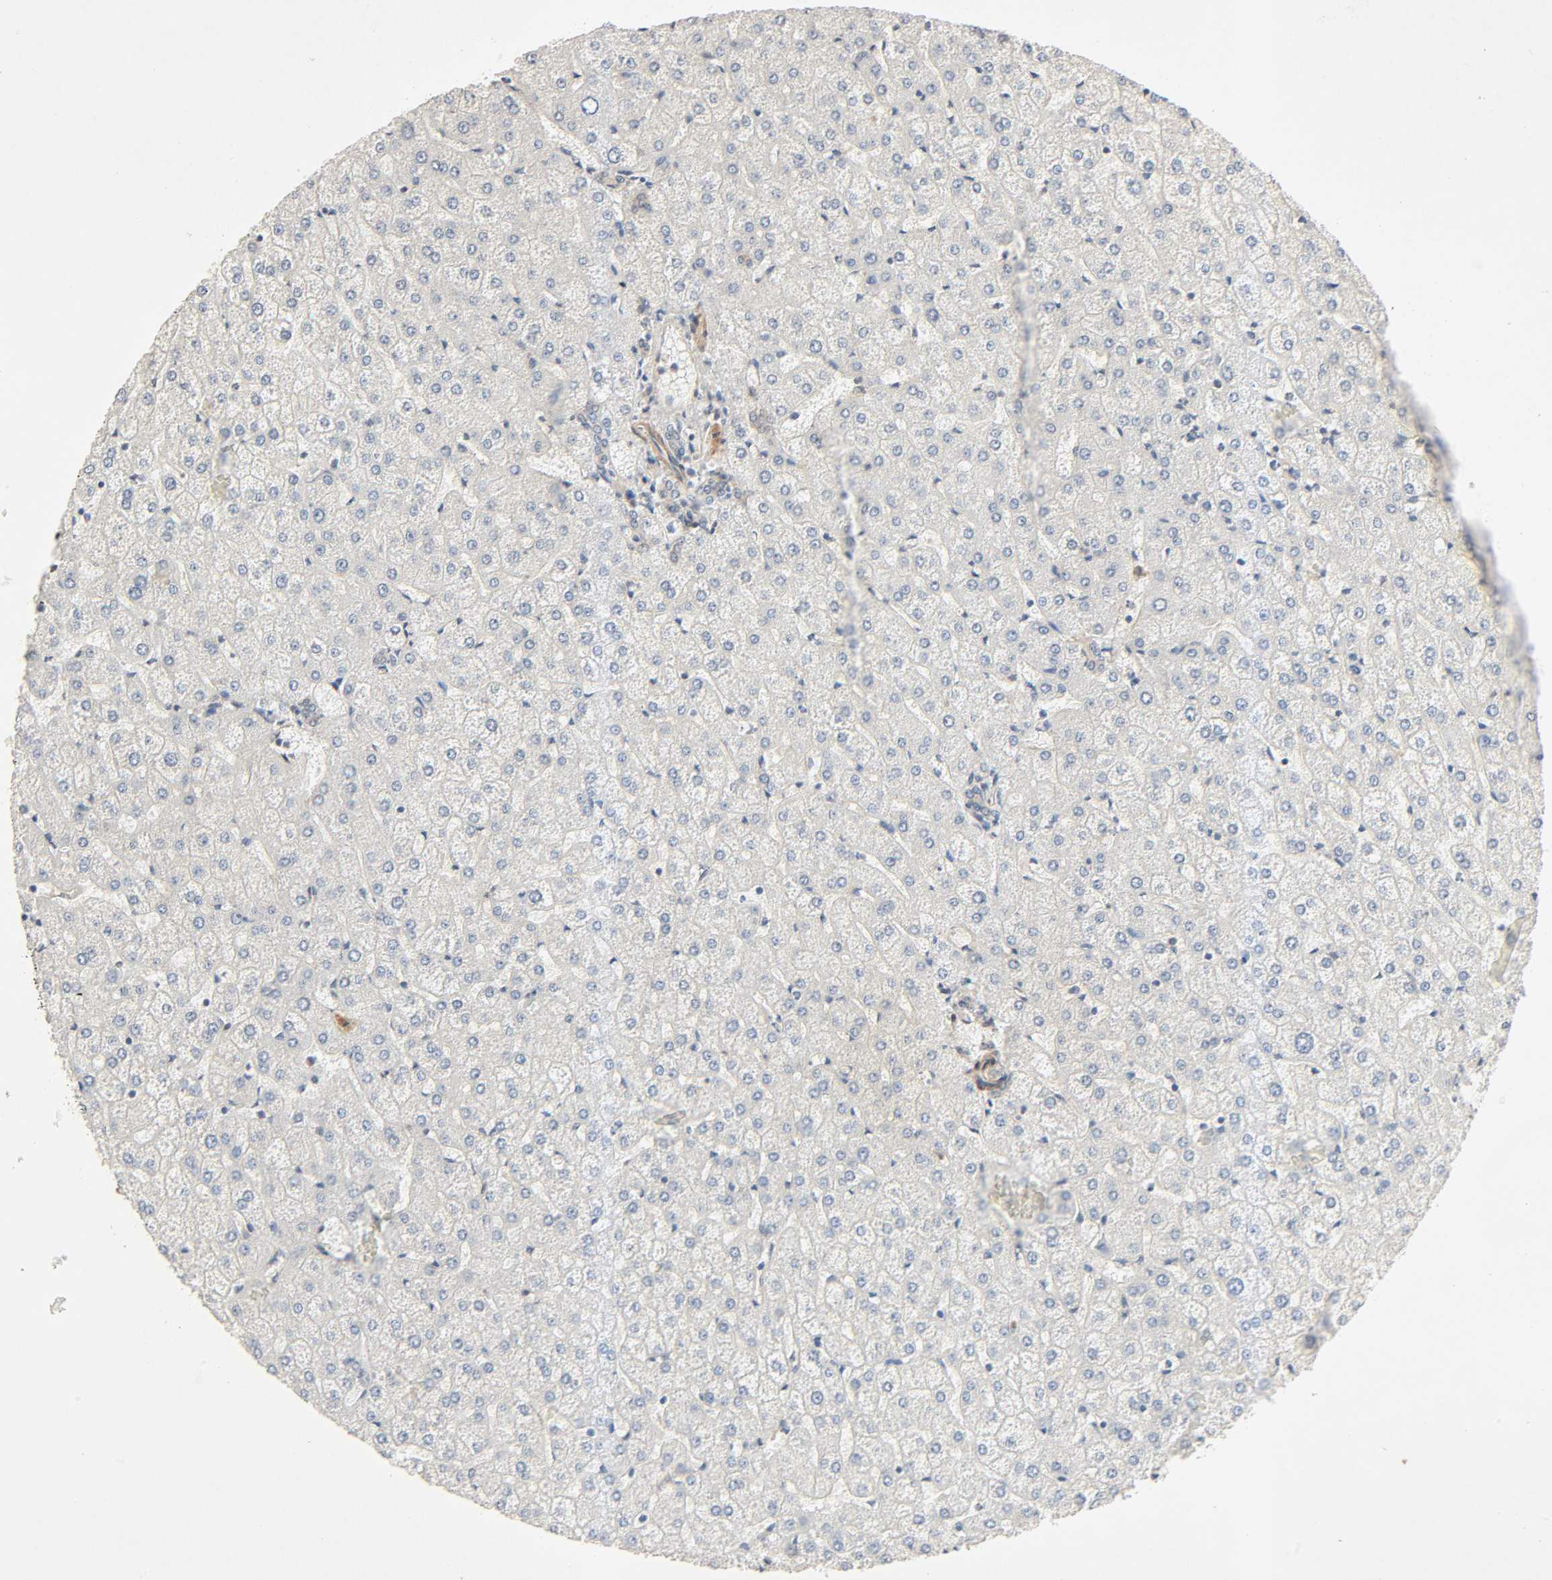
{"staining": {"intensity": "weak", "quantity": "25%-75%", "location": "cytoplasmic/membranous"}, "tissue": "liver", "cell_type": "Cholangiocytes", "image_type": "normal", "snomed": [{"axis": "morphology", "description": "Normal tissue, NOS"}, {"axis": "topography", "description": "Liver"}], "caption": "Weak cytoplasmic/membranous positivity for a protein is seen in about 25%-75% of cholangiocytes of normal liver using immunohistochemistry (IHC).", "gene": "PTK2", "patient": {"sex": "female", "age": 32}}